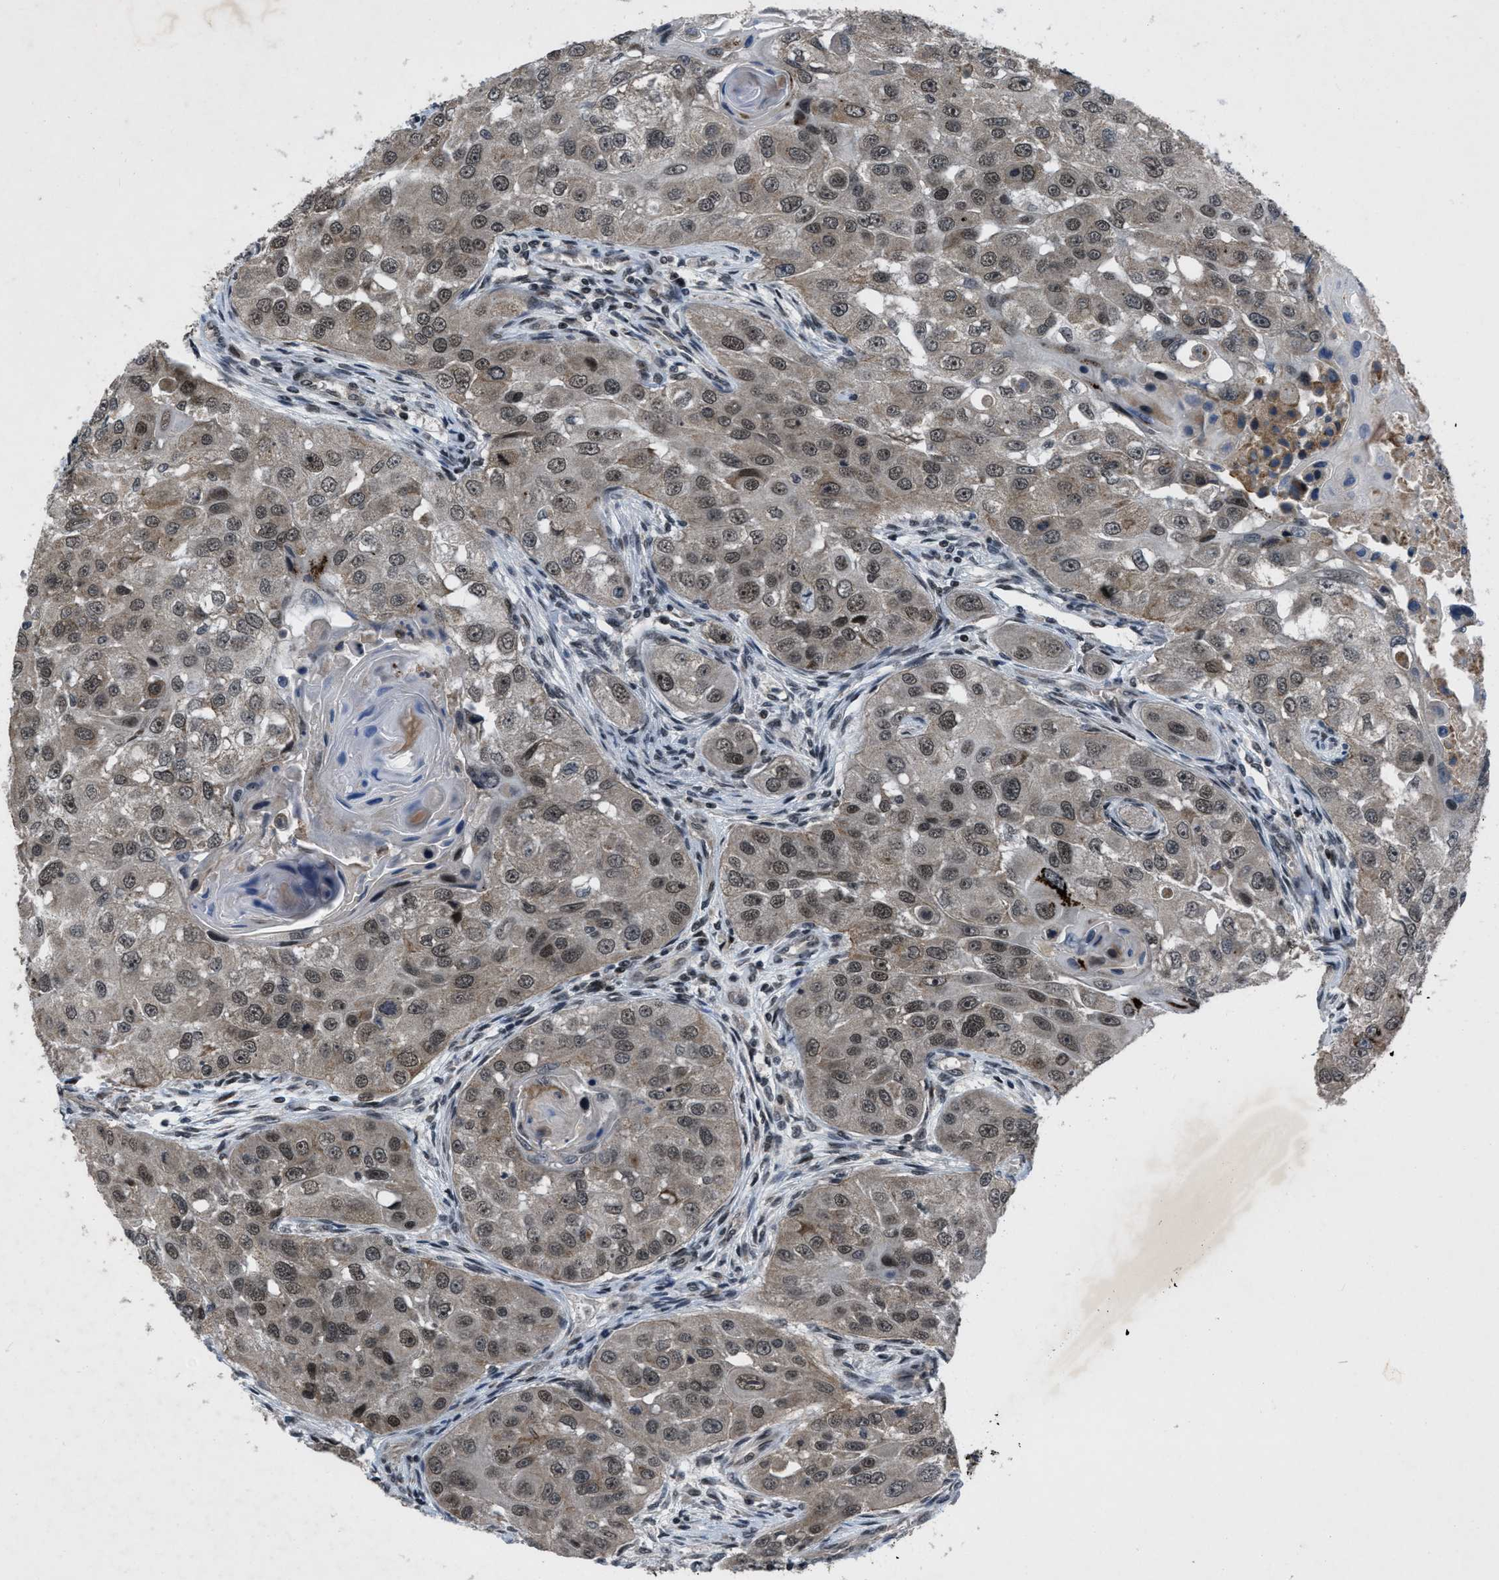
{"staining": {"intensity": "weak", "quantity": ">75%", "location": "nuclear"}, "tissue": "head and neck cancer", "cell_type": "Tumor cells", "image_type": "cancer", "snomed": [{"axis": "morphology", "description": "Normal tissue, NOS"}, {"axis": "morphology", "description": "Squamous cell carcinoma, NOS"}, {"axis": "topography", "description": "Skeletal muscle"}, {"axis": "topography", "description": "Head-Neck"}], "caption": "IHC of head and neck cancer (squamous cell carcinoma) demonstrates low levels of weak nuclear positivity in approximately >75% of tumor cells.", "gene": "ZNHIT1", "patient": {"sex": "male", "age": 51}}